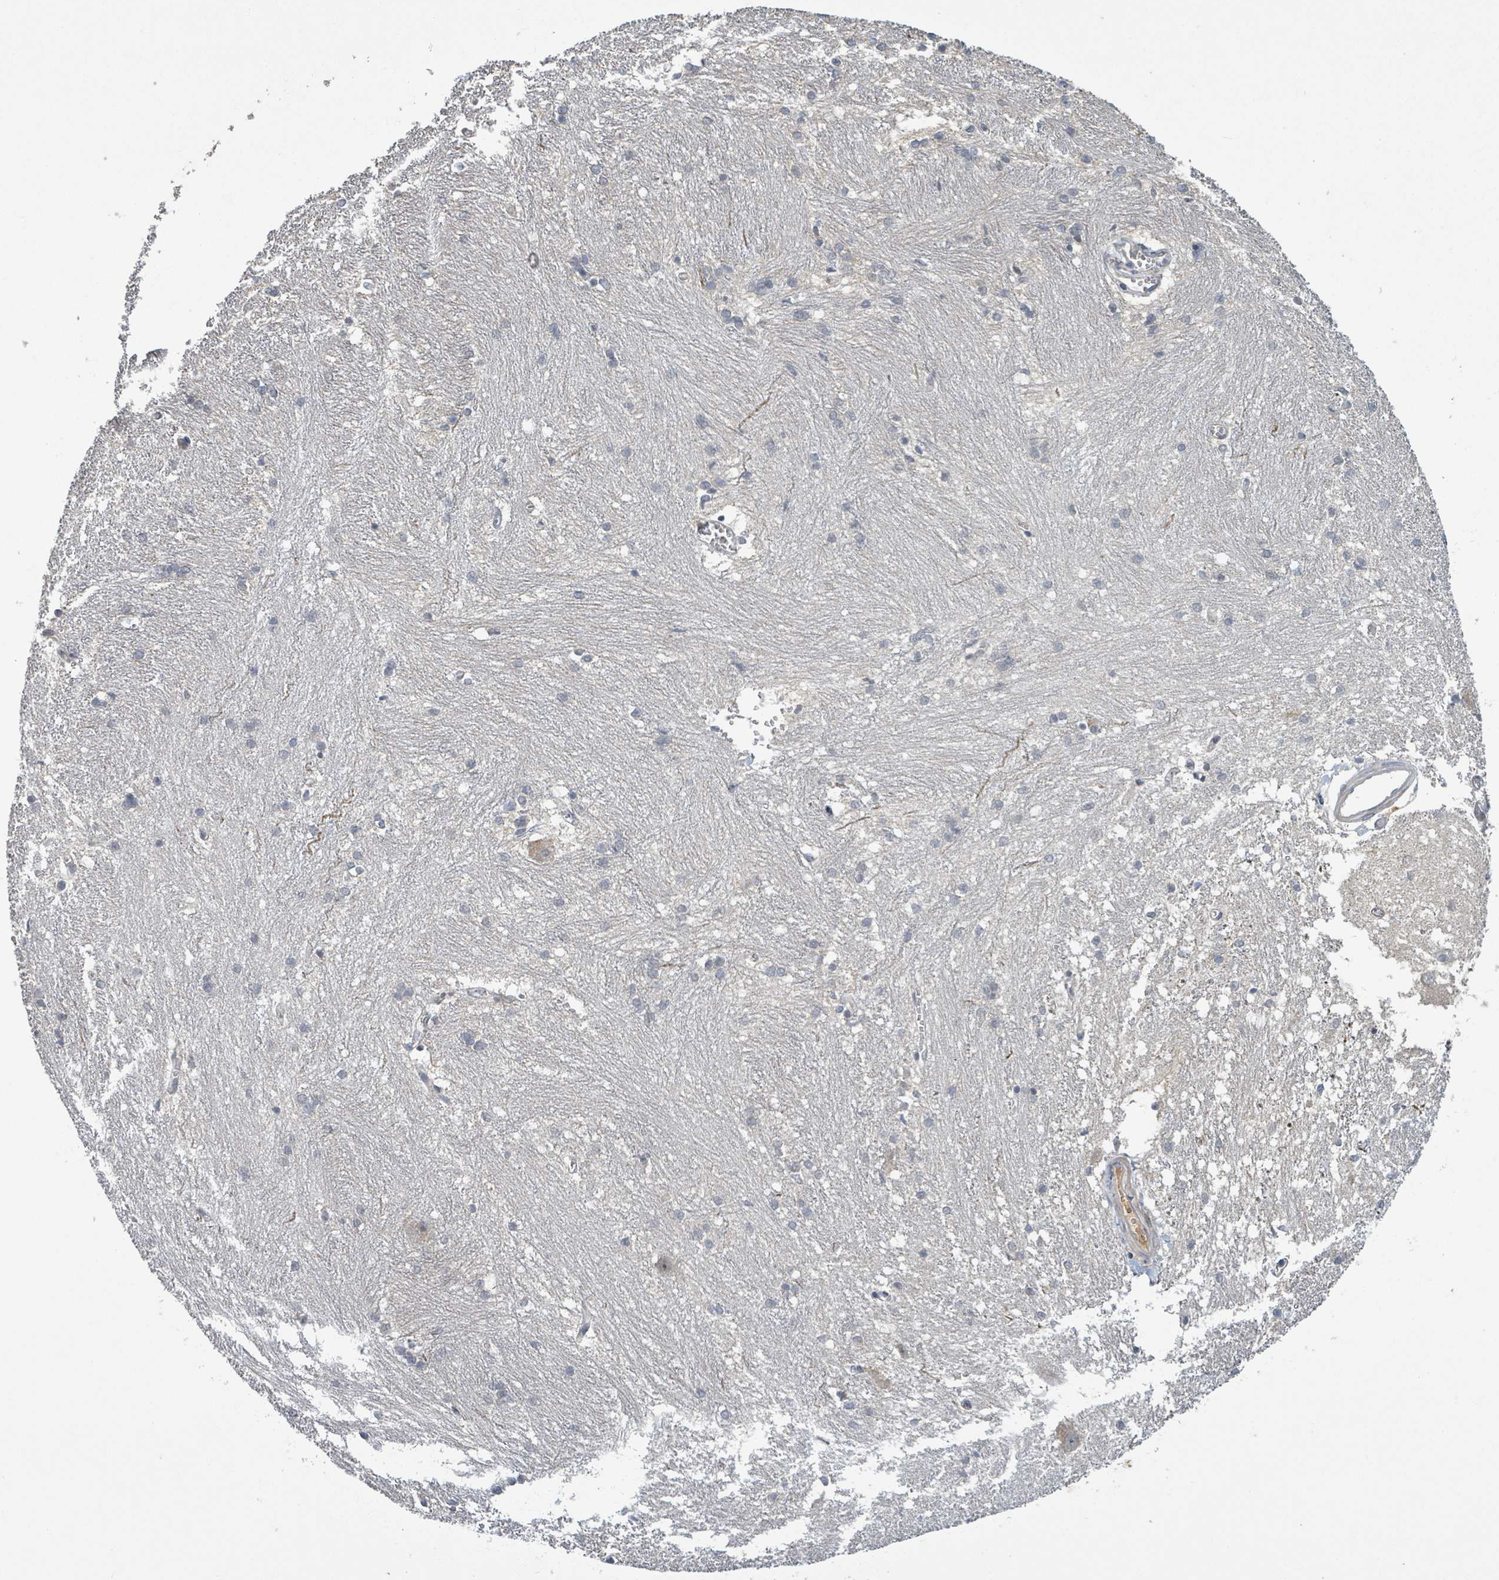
{"staining": {"intensity": "negative", "quantity": "none", "location": "none"}, "tissue": "caudate", "cell_type": "Glial cells", "image_type": "normal", "snomed": [{"axis": "morphology", "description": "Normal tissue, NOS"}, {"axis": "topography", "description": "Lateral ventricle wall"}], "caption": "Protein analysis of unremarkable caudate exhibits no significant expression in glial cells. (DAB (3,3'-diaminobenzidine) IHC with hematoxylin counter stain).", "gene": "ITGA11", "patient": {"sex": "male", "age": 37}}